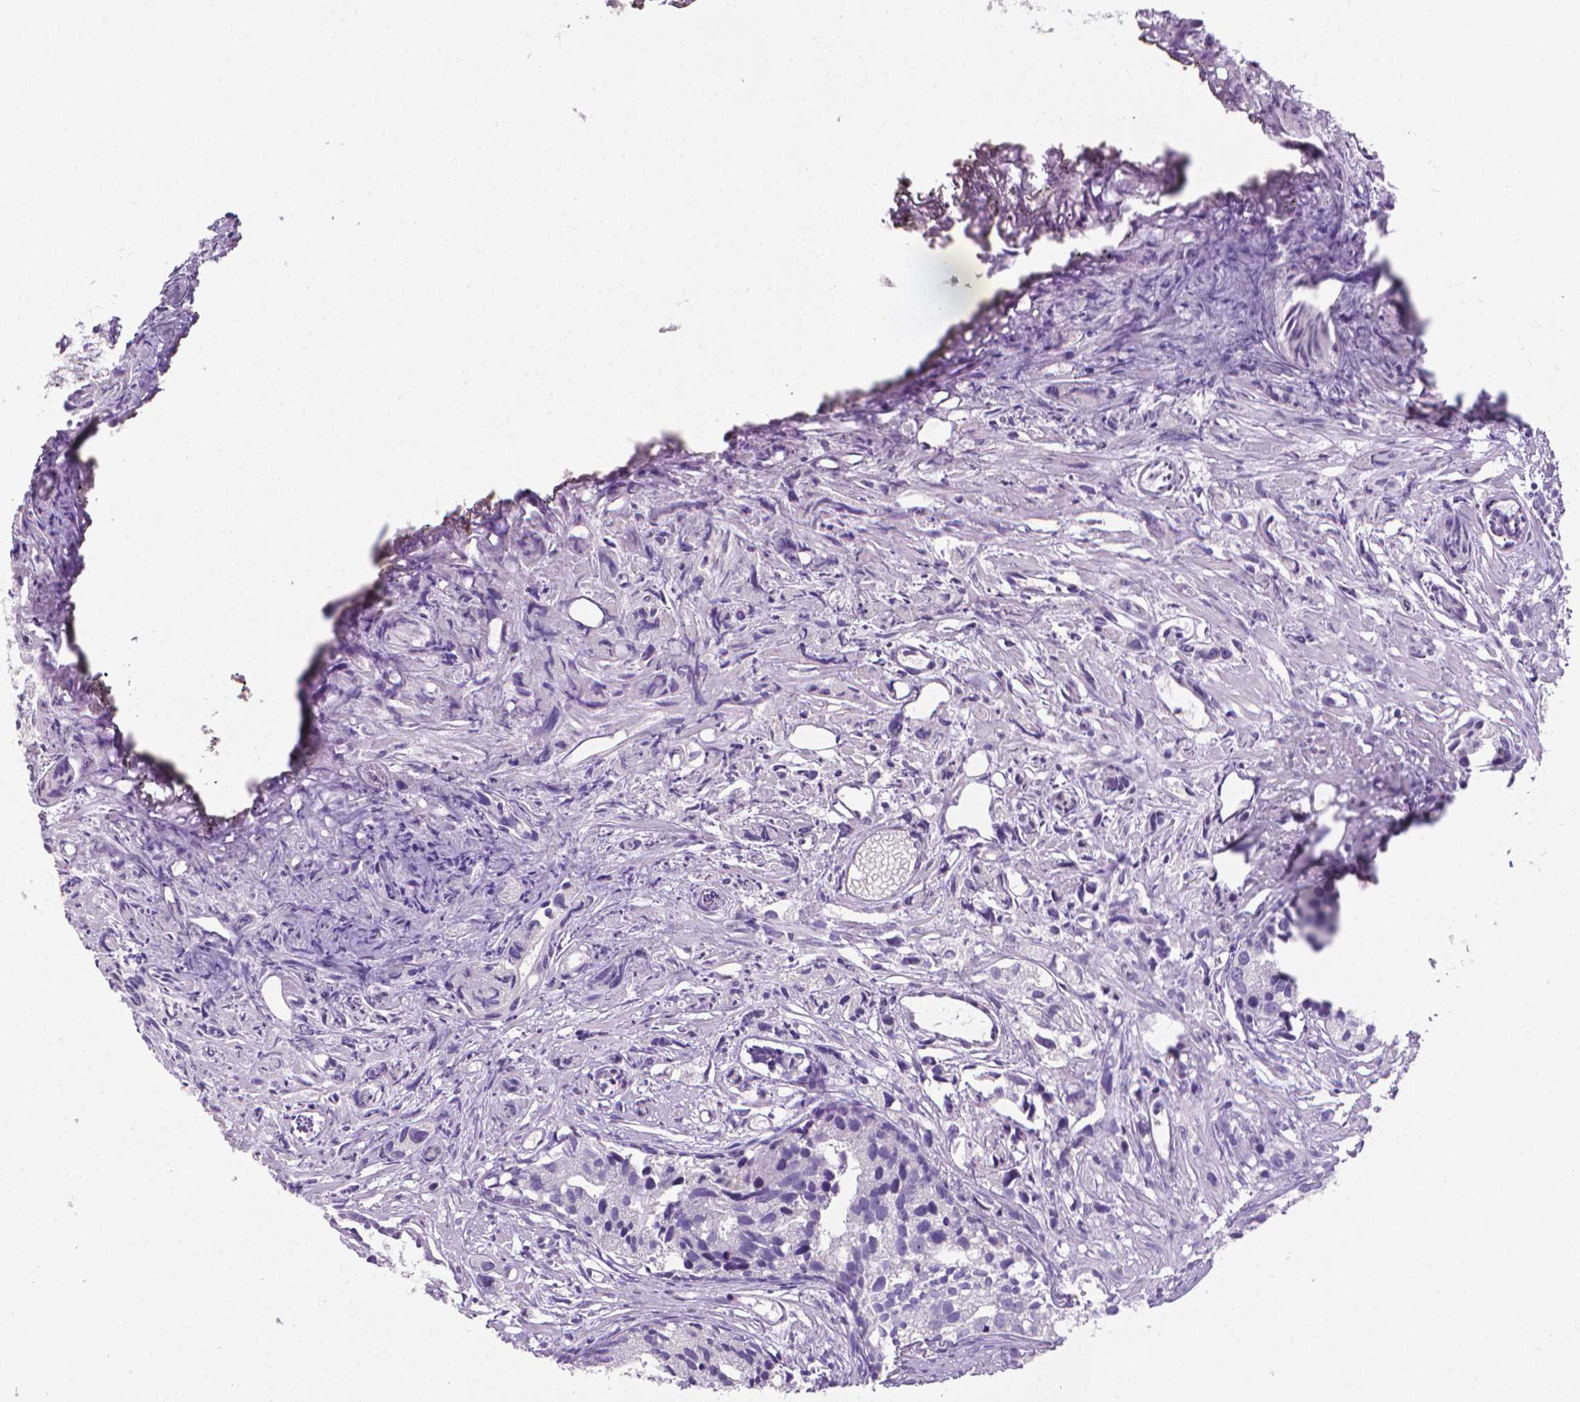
{"staining": {"intensity": "negative", "quantity": "none", "location": "none"}, "tissue": "prostate cancer", "cell_type": "Tumor cells", "image_type": "cancer", "snomed": [{"axis": "morphology", "description": "Adenocarcinoma, High grade"}, {"axis": "topography", "description": "Prostate"}], "caption": "Photomicrograph shows no protein expression in tumor cells of prostate high-grade adenocarcinoma tissue.", "gene": "XPNPEP2", "patient": {"sex": "male", "age": 68}}